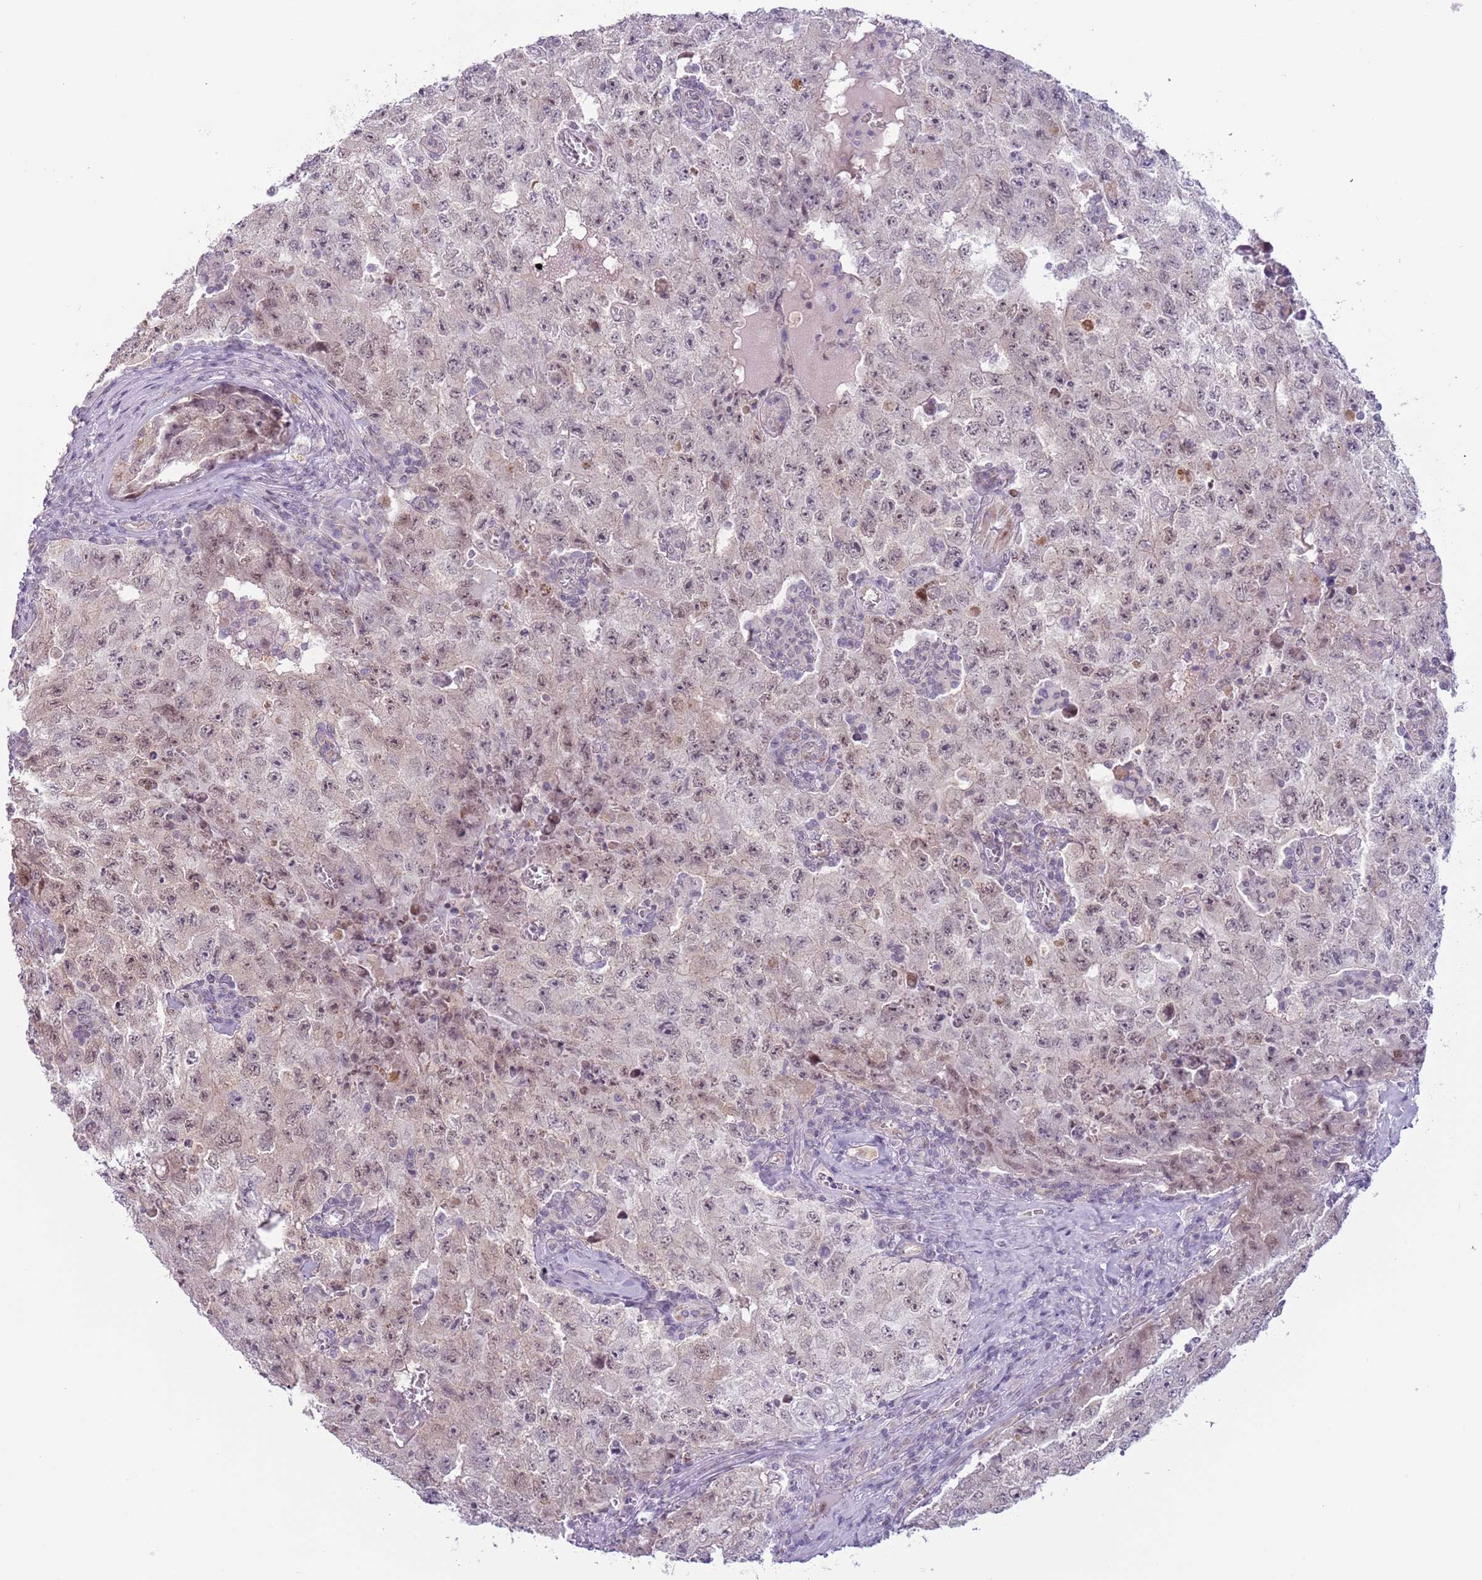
{"staining": {"intensity": "moderate", "quantity": "25%-75%", "location": "nuclear"}, "tissue": "testis cancer", "cell_type": "Tumor cells", "image_type": "cancer", "snomed": [{"axis": "morphology", "description": "Carcinoma, Embryonal, NOS"}, {"axis": "topography", "description": "Testis"}], "caption": "Immunohistochemistry histopathology image of testis embryonal carcinoma stained for a protein (brown), which displays medium levels of moderate nuclear positivity in approximately 25%-75% of tumor cells.", "gene": "MLLT11", "patient": {"sex": "male", "age": 17}}